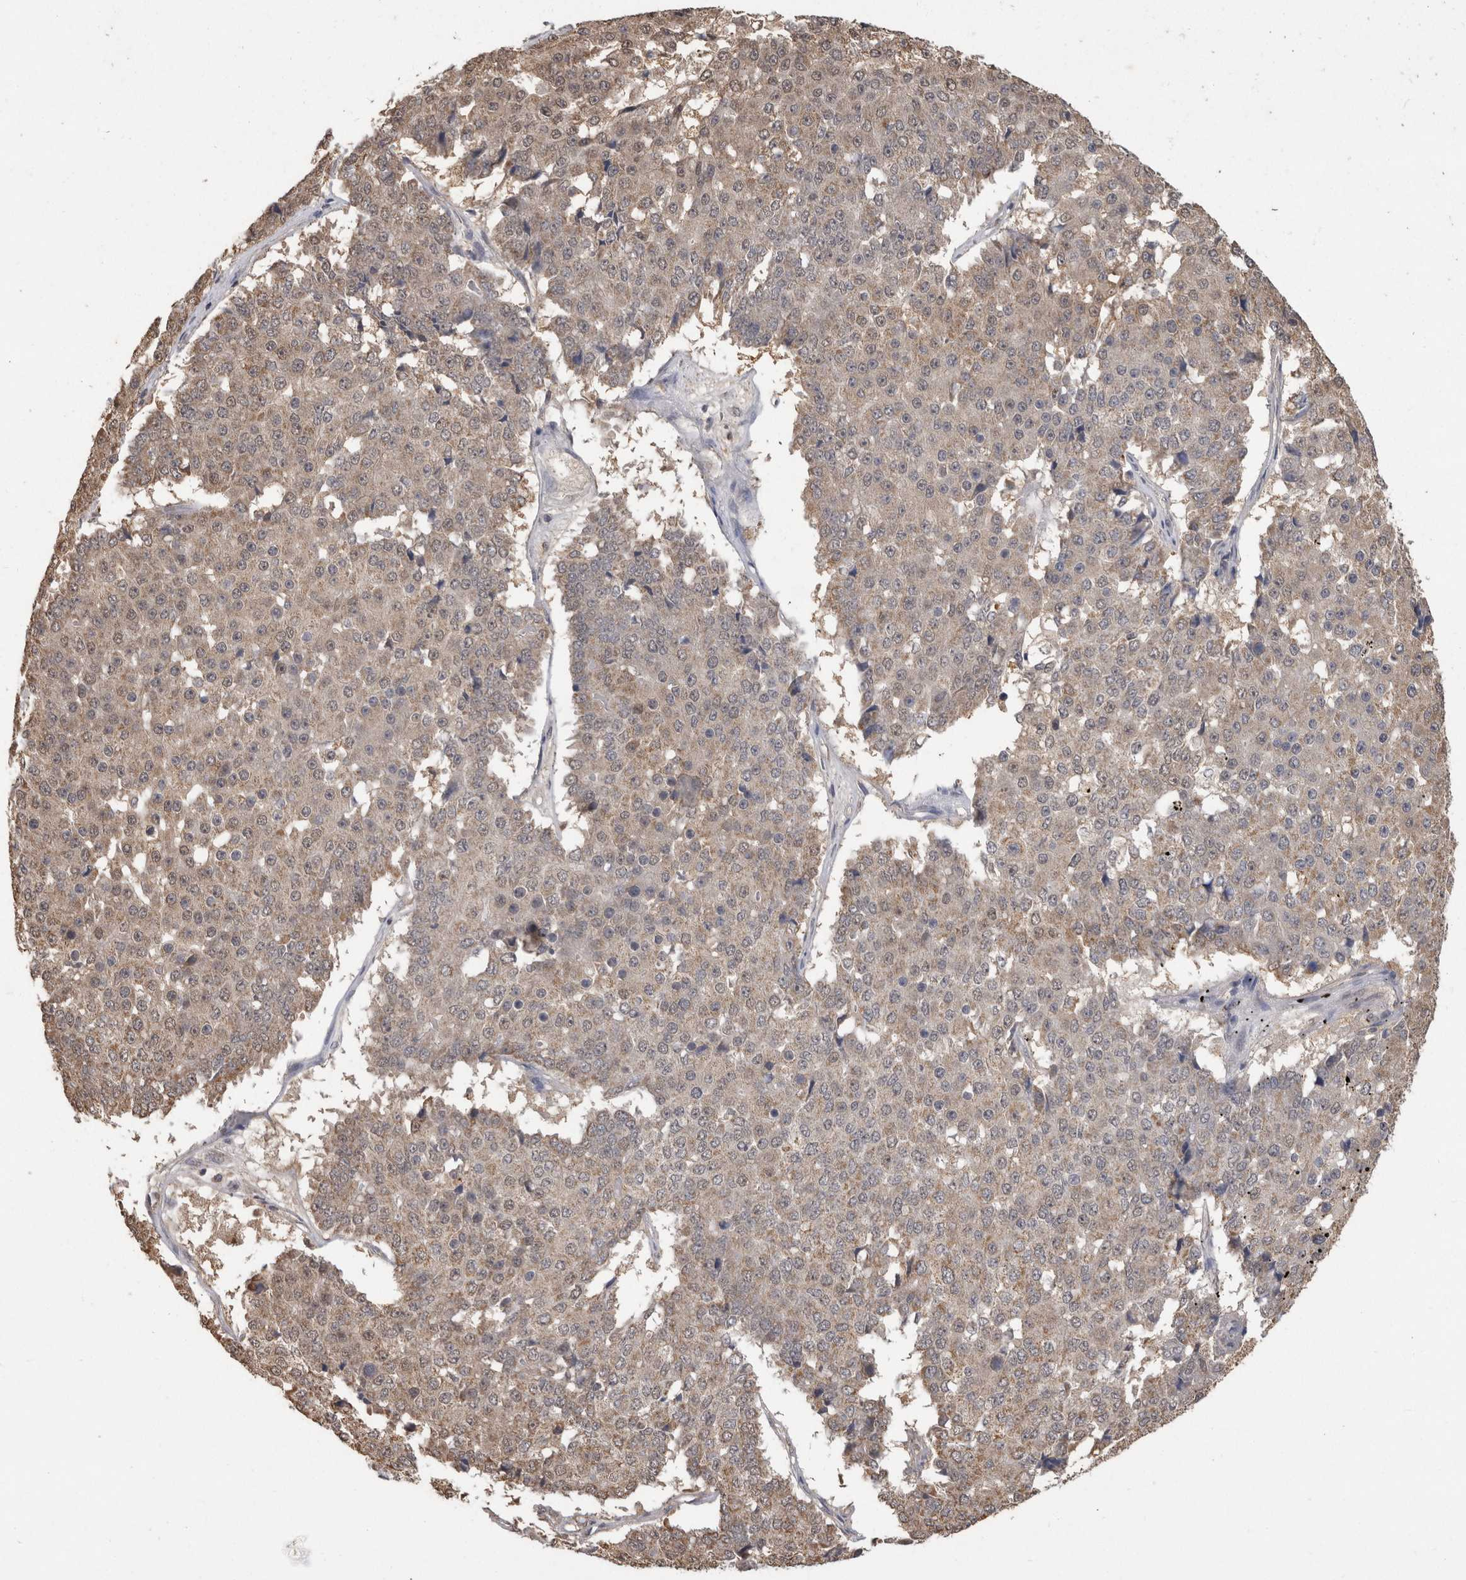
{"staining": {"intensity": "weak", "quantity": "25%-75%", "location": "cytoplasmic/membranous"}, "tissue": "pancreatic cancer", "cell_type": "Tumor cells", "image_type": "cancer", "snomed": [{"axis": "morphology", "description": "Adenocarcinoma, NOS"}, {"axis": "topography", "description": "Pancreas"}], "caption": "Weak cytoplasmic/membranous protein staining is appreciated in approximately 25%-75% of tumor cells in pancreatic adenocarcinoma.", "gene": "PREP", "patient": {"sex": "male", "age": 50}}